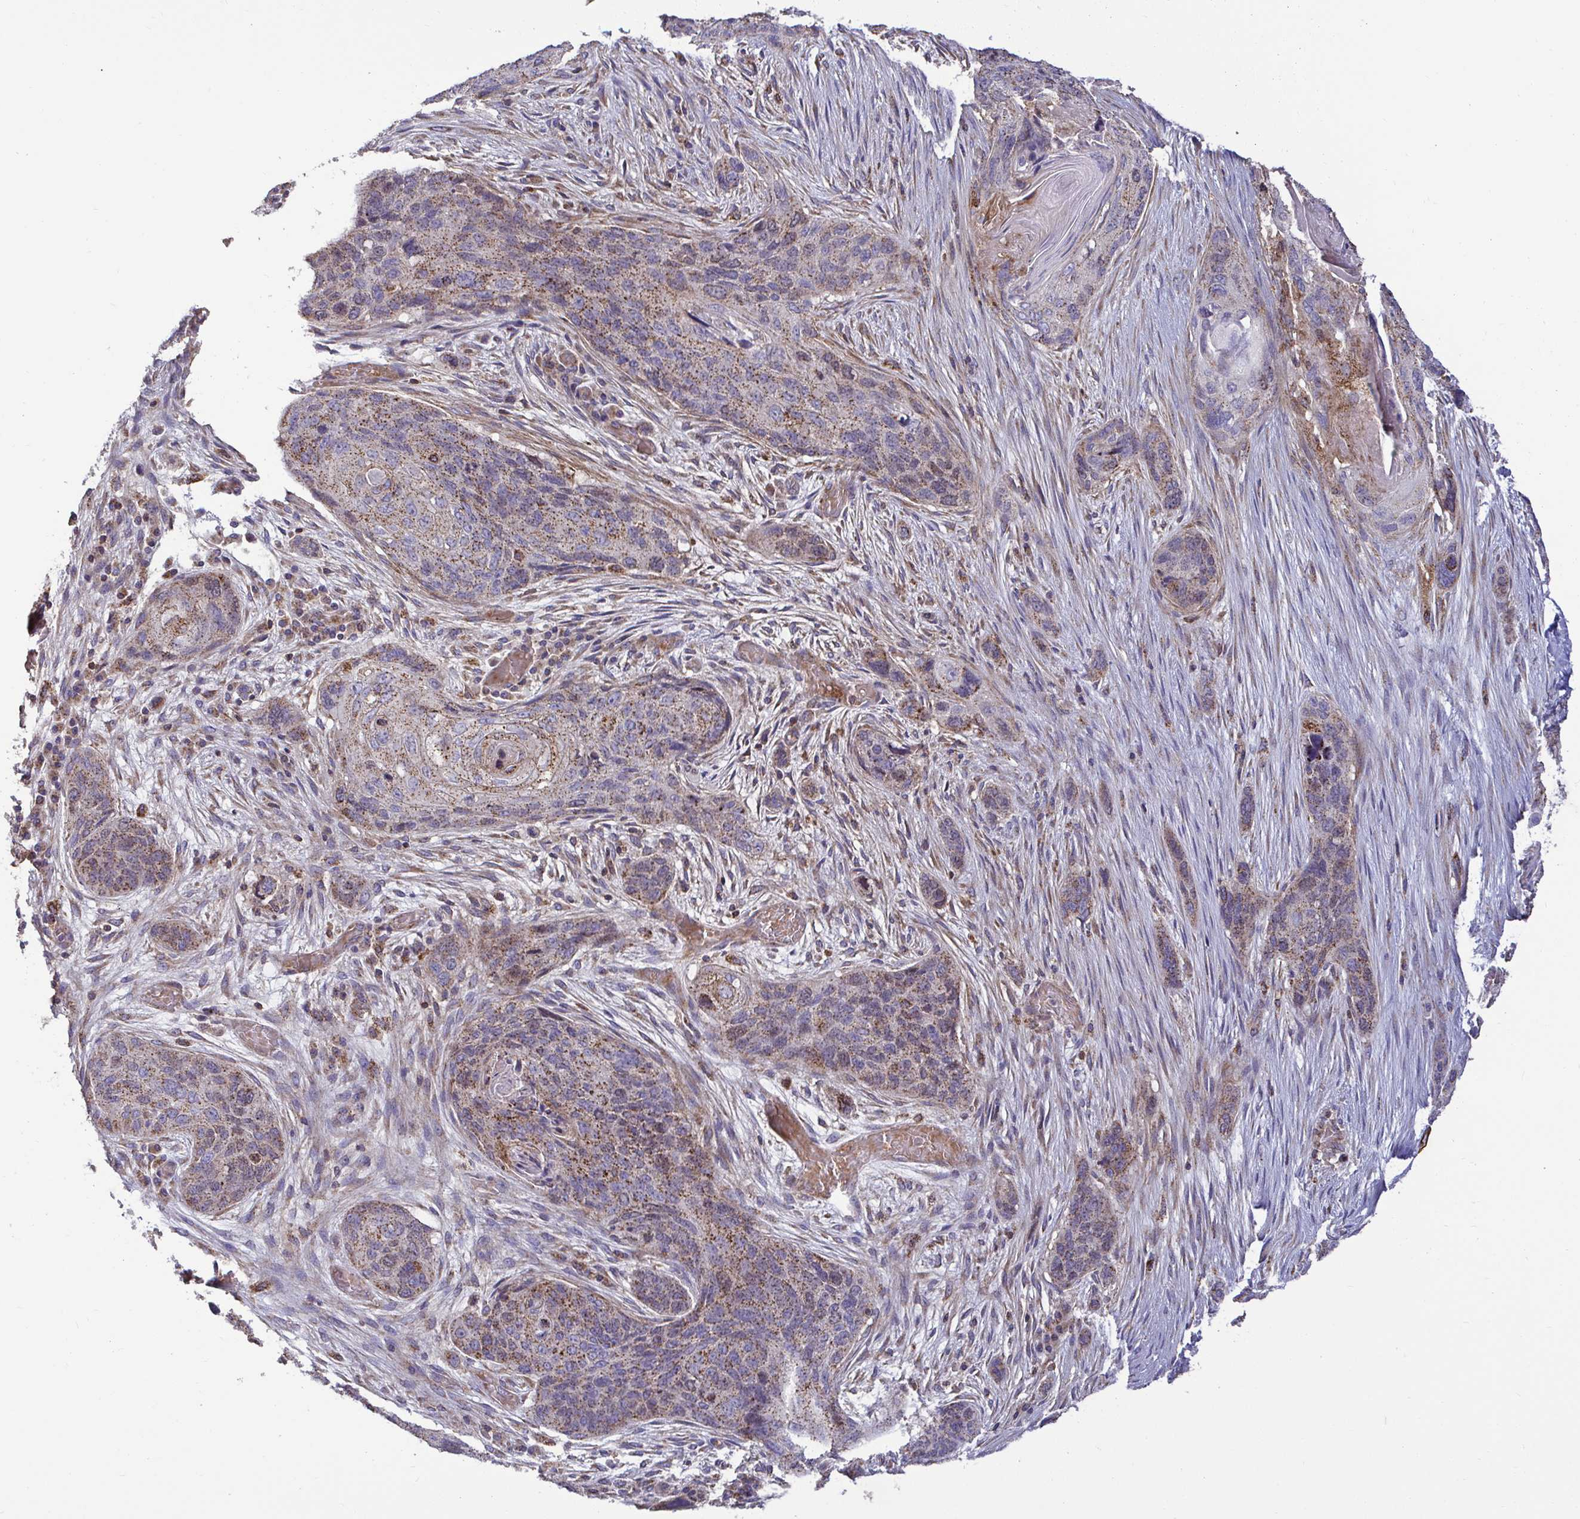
{"staining": {"intensity": "moderate", "quantity": ">75%", "location": "cytoplasmic/membranous"}, "tissue": "lung cancer", "cell_type": "Tumor cells", "image_type": "cancer", "snomed": [{"axis": "morphology", "description": "Squamous cell carcinoma, NOS"}, {"axis": "morphology", "description": "Squamous cell carcinoma, metastatic, NOS"}, {"axis": "topography", "description": "Lymph node"}, {"axis": "topography", "description": "Lung"}], "caption": "Protein analysis of lung squamous cell carcinoma tissue shows moderate cytoplasmic/membranous staining in about >75% of tumor cells. (IHC, brightfield microscopy, high magnification).", "gene": "SPRY1", "patient": {"sex": "male", "age": 41}}